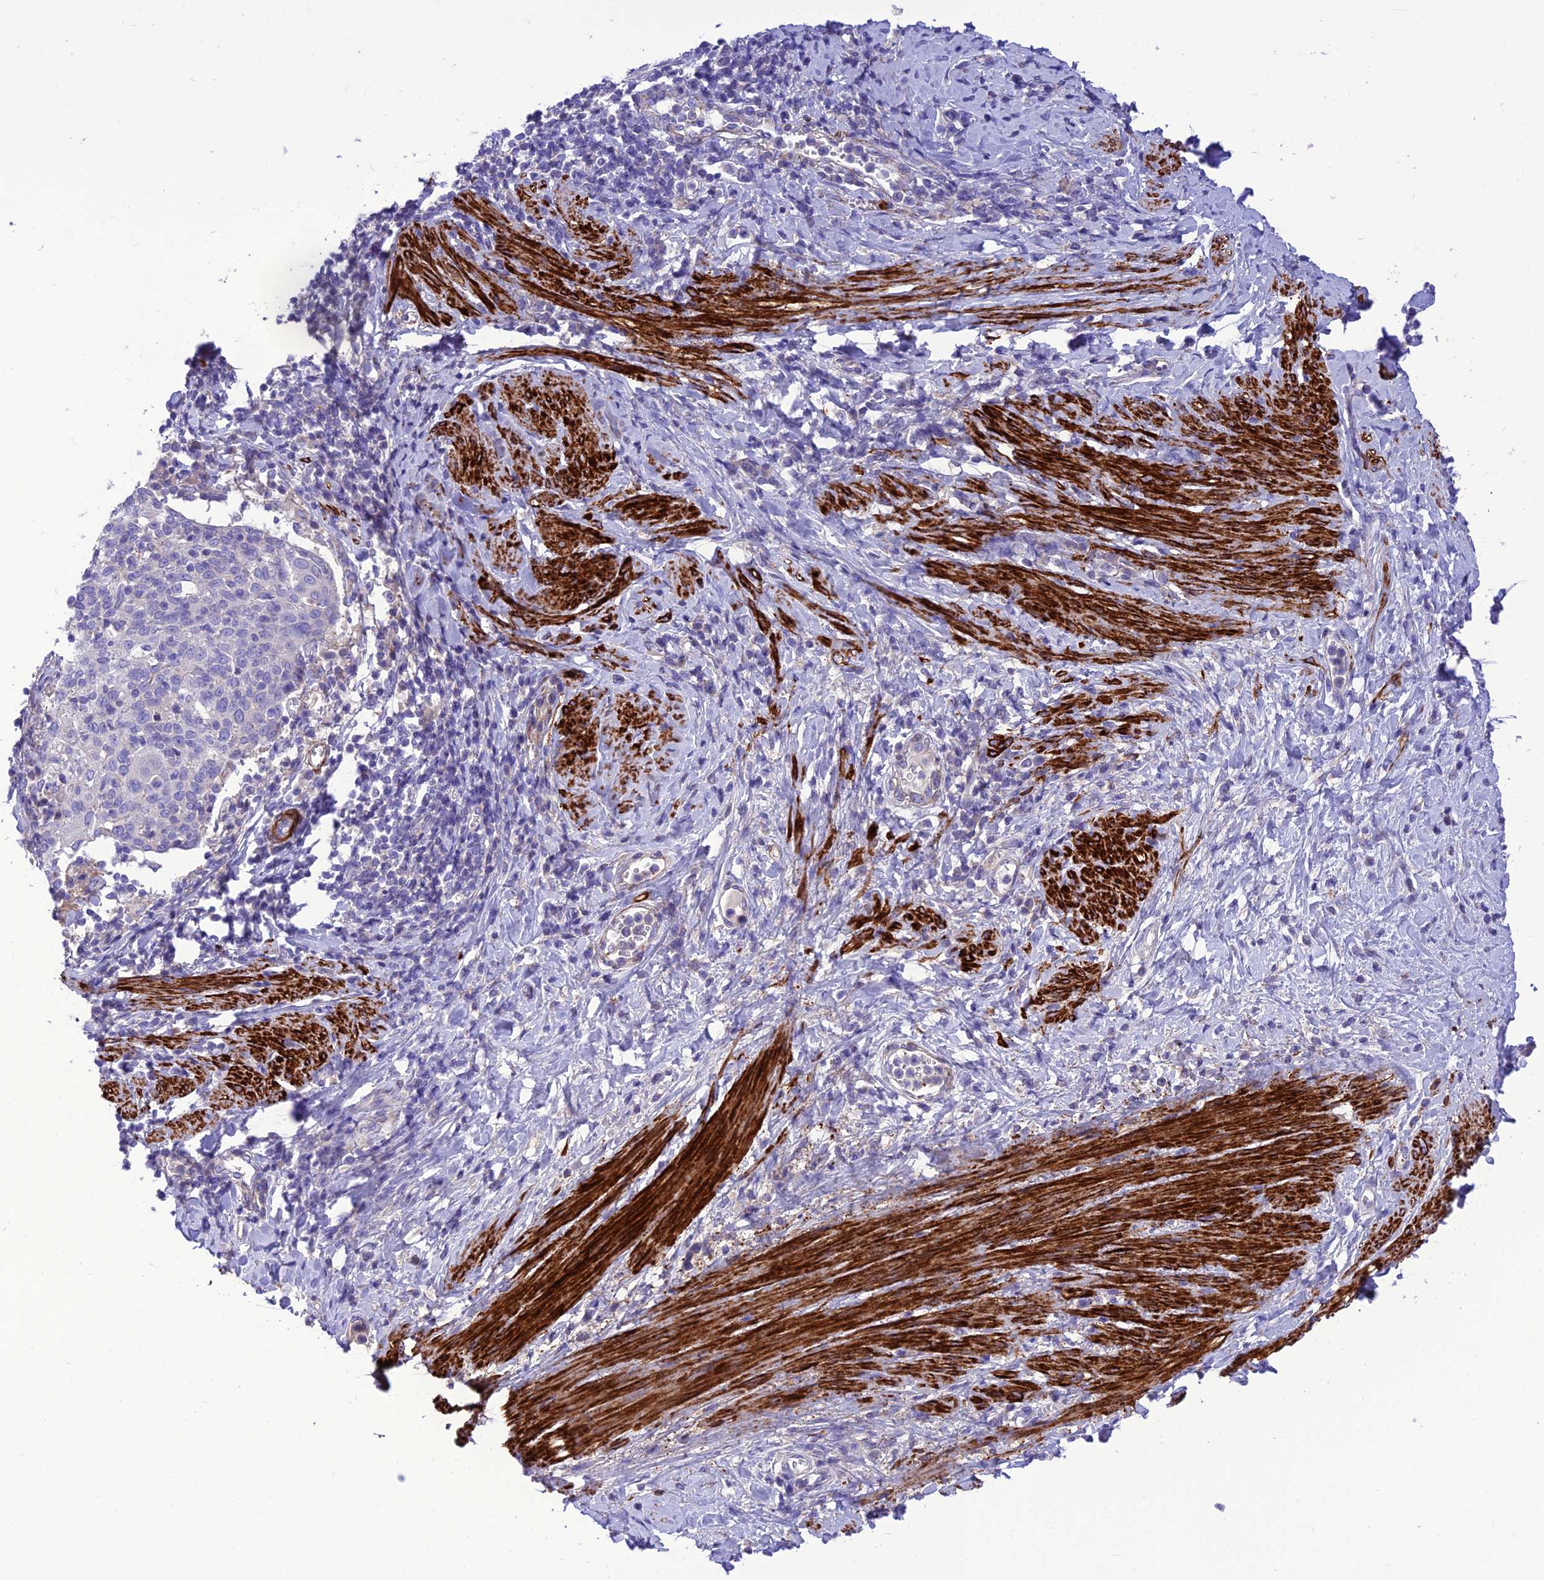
{"staining": {"intensity": "negative", "quantity": "none", "location": "none"}, "tissue": "cervical cancer", "cell_type": "Tumor cells", "image_type": "cancer", "snomed": [{"axis": "morphology", "description": "Squamous cell carcinoma, NOS"}, {"axis": "topography", "description": "Cervix"}], "caption": "Micrograph shows no significant protein positivity in tumor cells of cervical squamous cell carcinoma. The staining was performed using DAB to visualize the protein expression in brown, while the nuclei were stained in blue with hematoxylin (Magnification: 20x).", "gene": "FRA10AC1", "patient": {"sex": "female", "age": 52}}